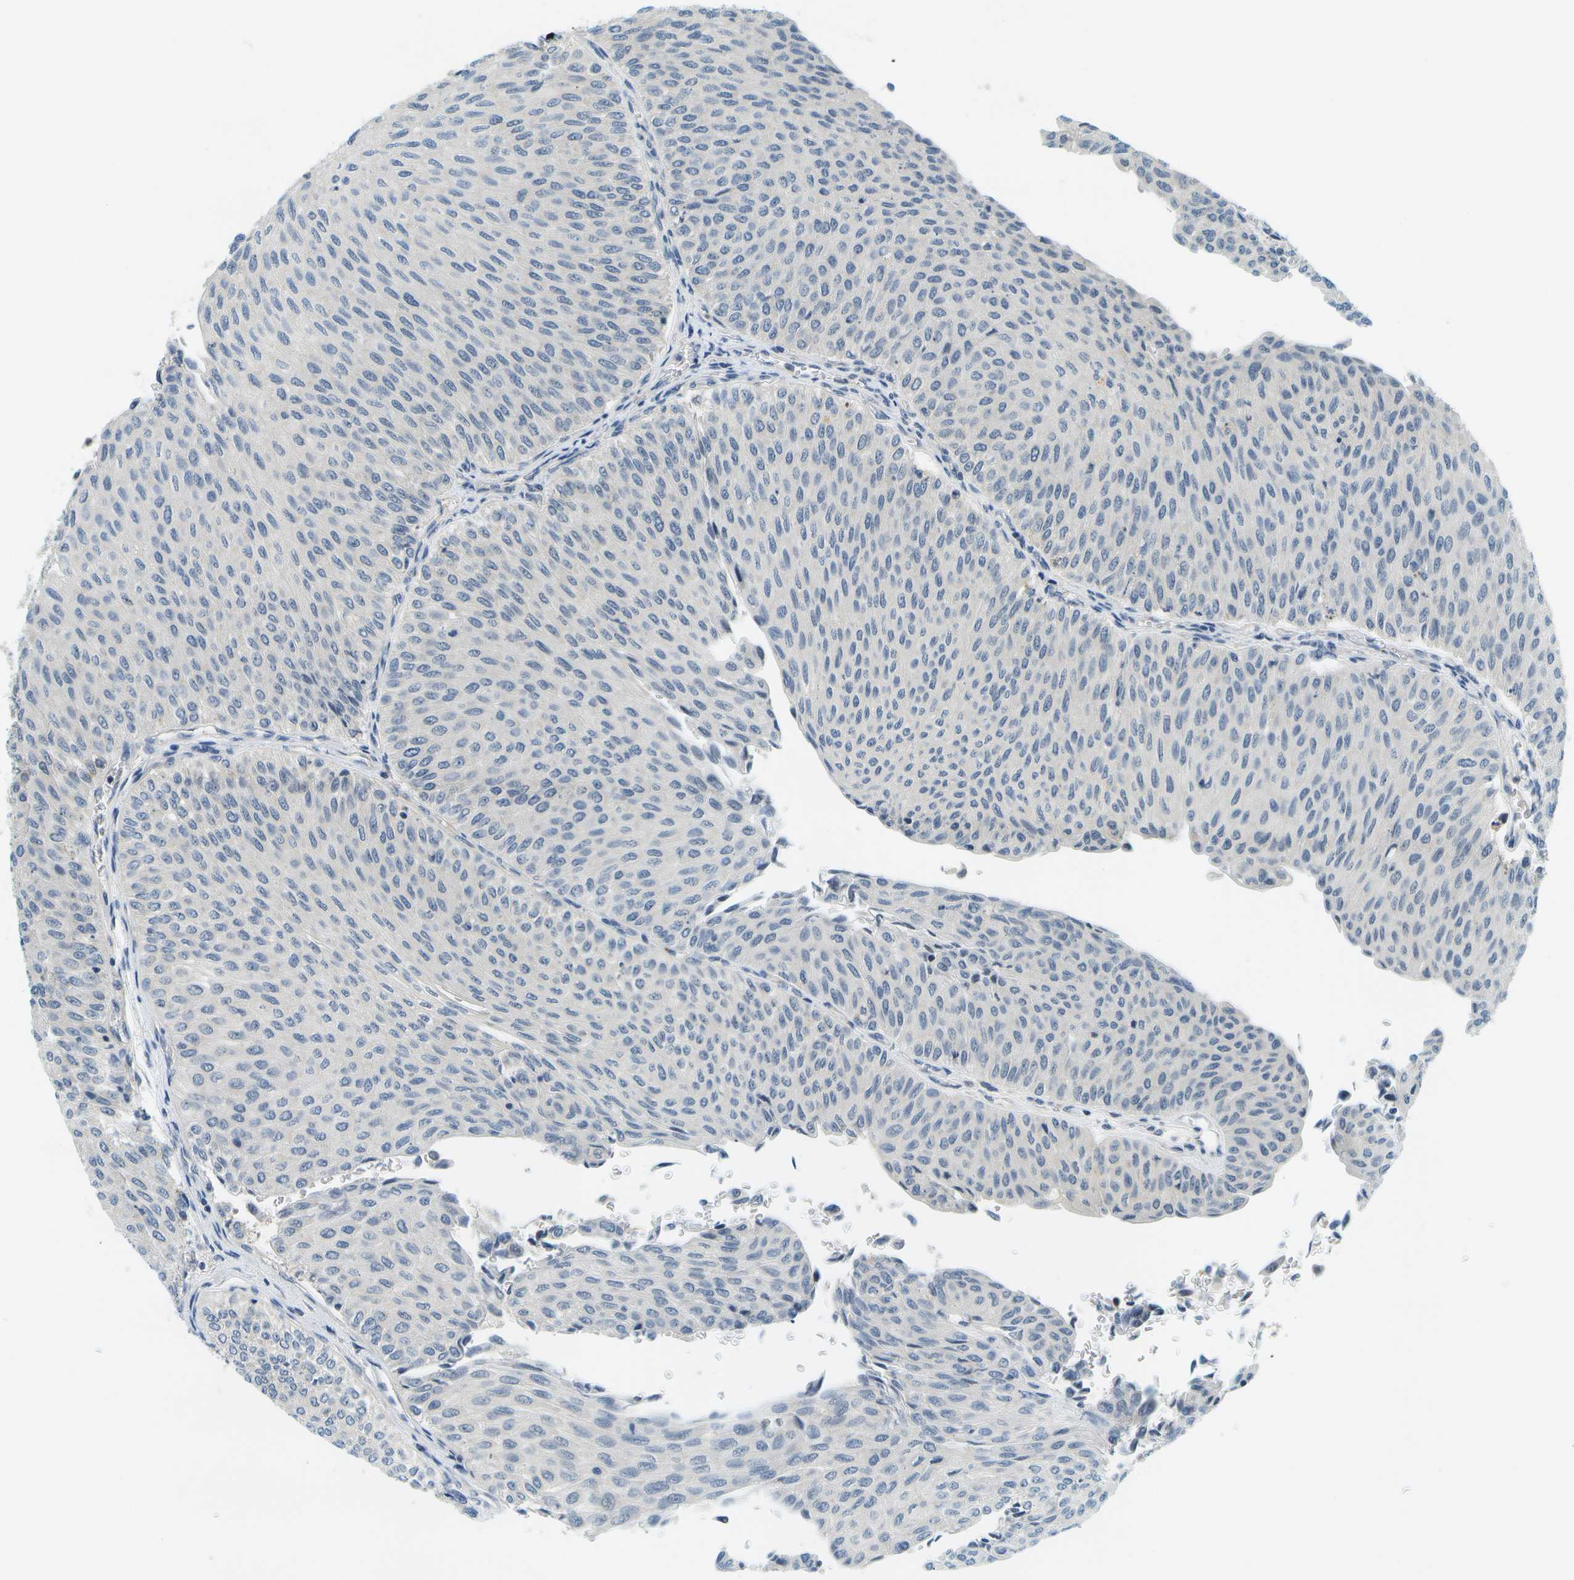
{"staining": {"intensity": "negative", "quantity": "none", "location": "none"}, "tissue": "urothelial cancer", "cell_type": "Tumor cells", "image_type": "cancer", "snomed": [{"axis": "morphology", "description": "Urothelial carcinoma, Low grade"}, {"axis": "topography", "description": "Urinary bladder"}], "caption": "IHC of human low-grade urothelial carcinoma shows no expression in tumor cells.", "gene": "RASGRP2", "patient": {"sex": "male", "age": 78}}